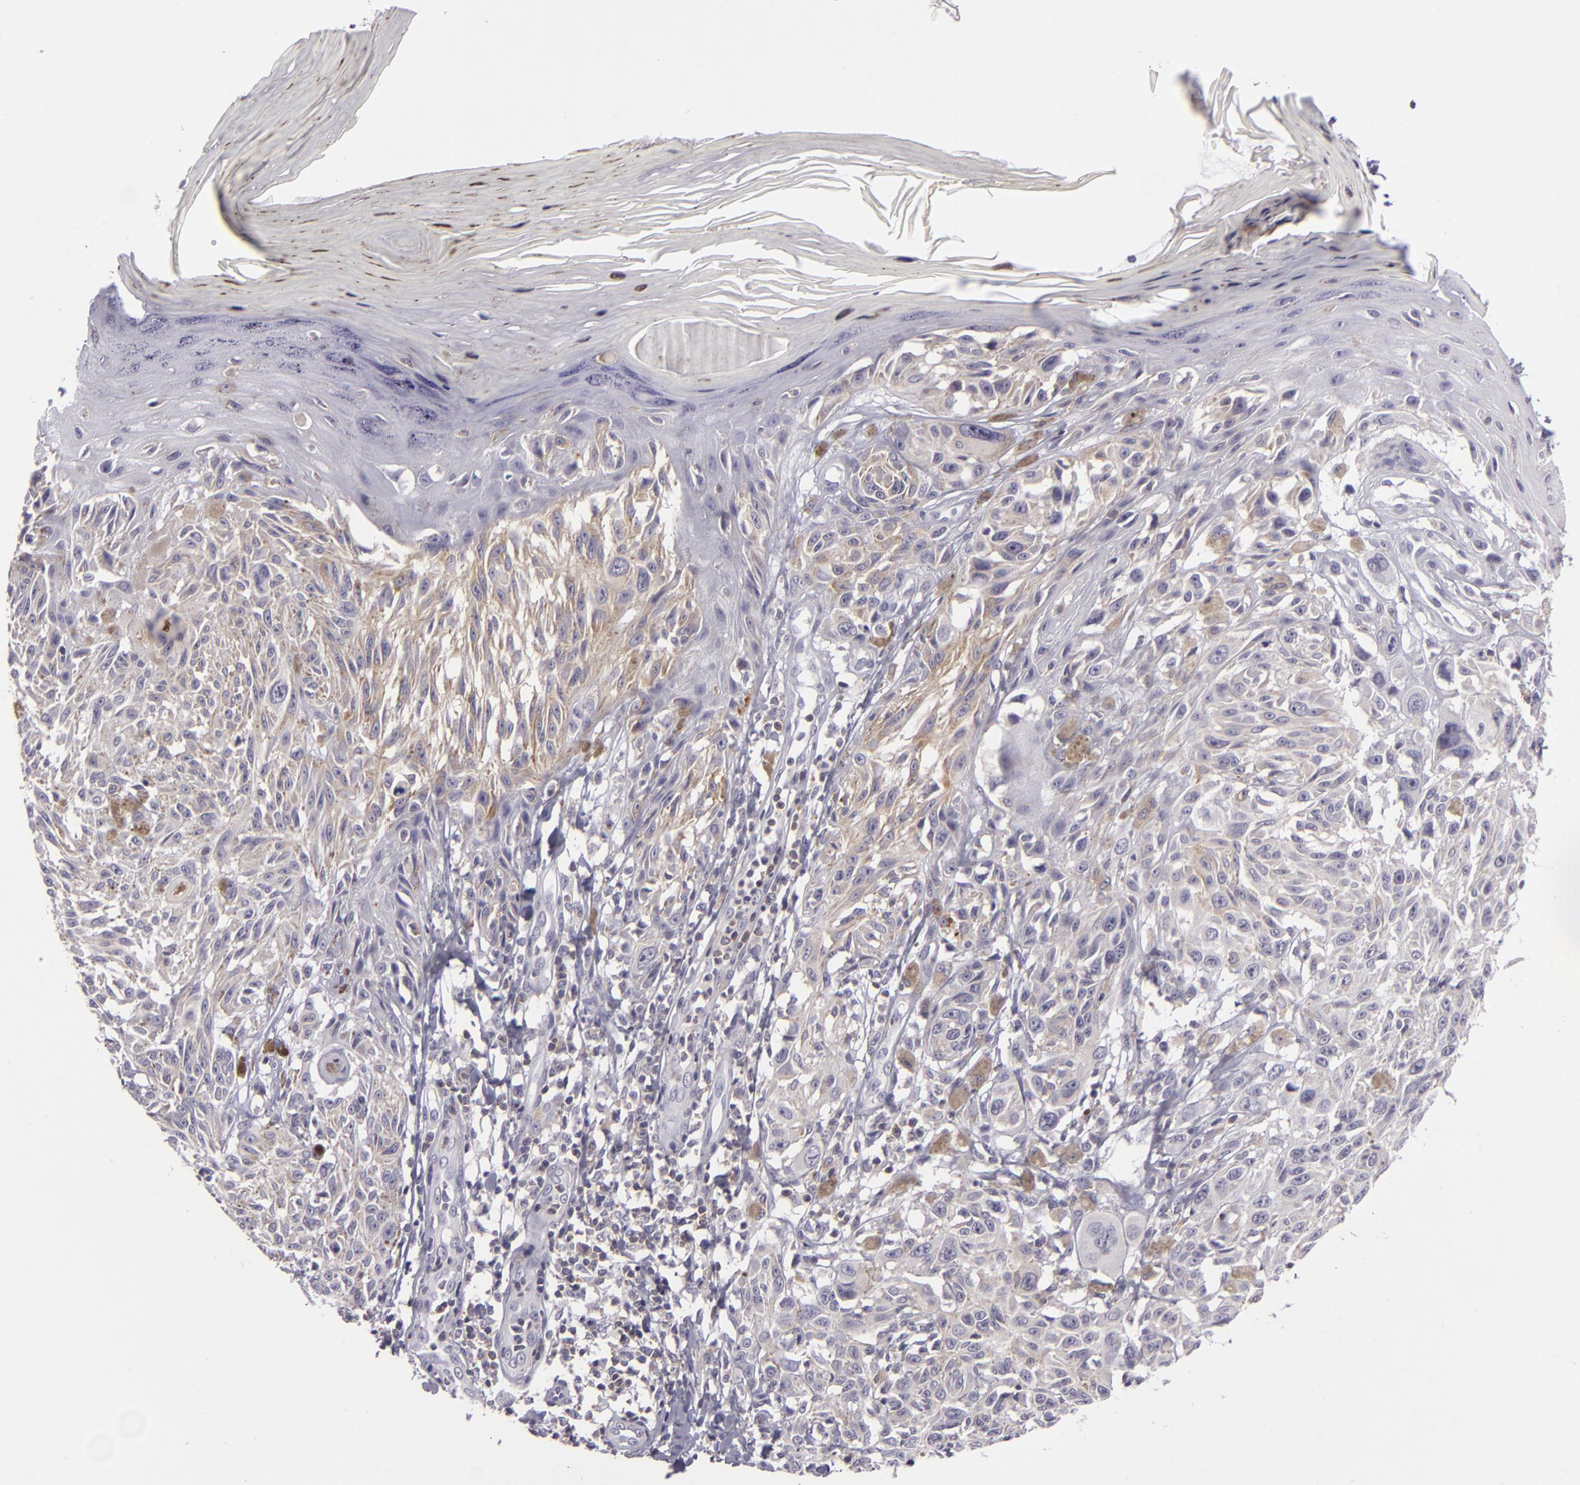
{"staining": {"intensity": "negative", "quantity": "none", "location": "none"}, "tissue": "melanoma", "cell_type": "Tumor cells", "image_type": "cancer", "snomed": [{"axis": "morphology", "description": "Malignant melanoma, NOS"}, {"axis": "topography", "description": "Skin"}], "caption": "Human malignant melanoma stained for a protein using immunohistochemistry (IHC) displays no staining in tumor cells.", "gene": "KCNAB2", "patient": {"sex": "female", "age": 77}}